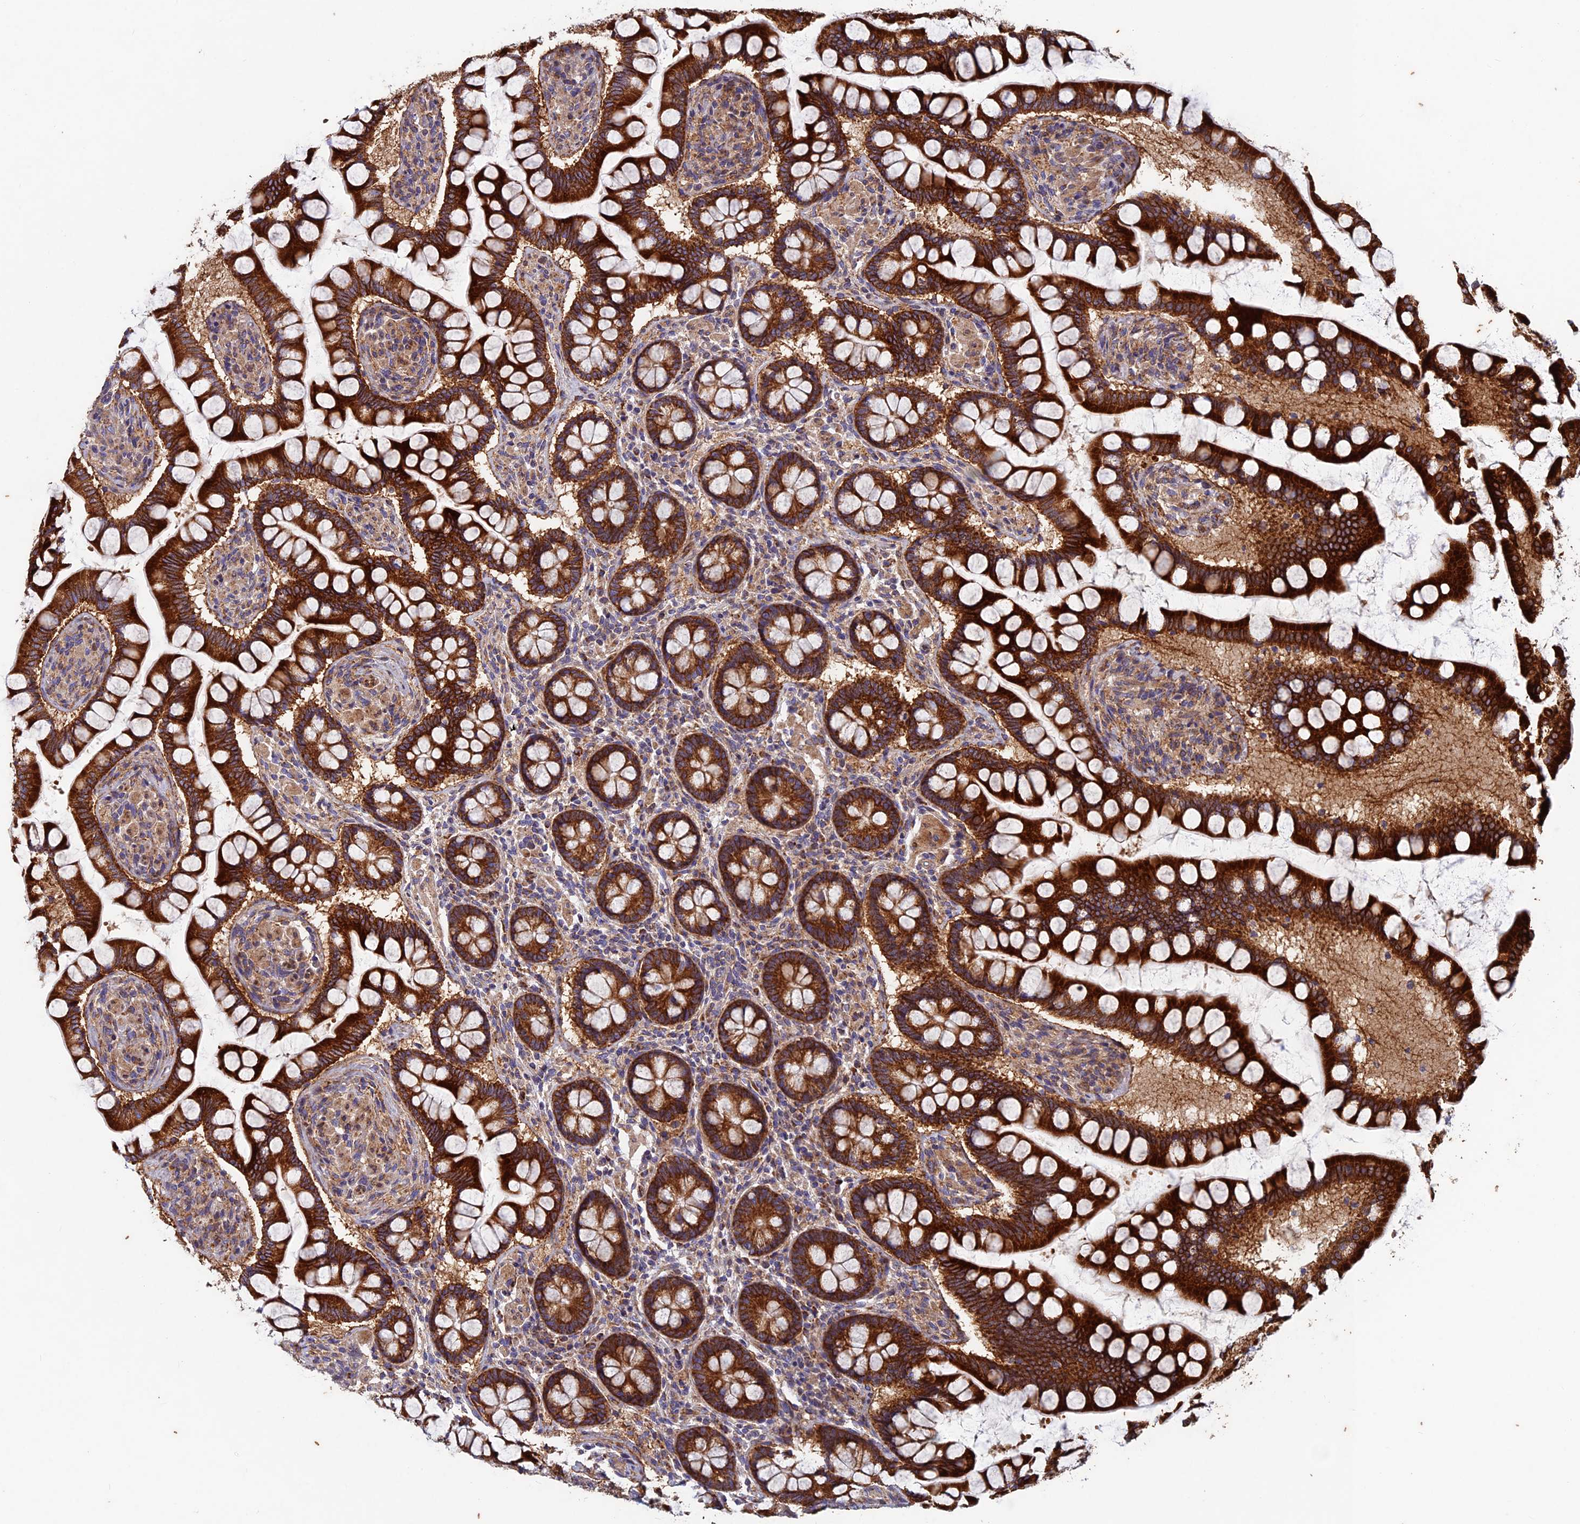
{"staining": {"intensity": "strong", "quantity": ">75%", "location": "cytoplasmic/membranous"}, "tissue": "small intestine", "cell_type": "Glandular cells", "image_type": "normal", "snomed": [{"axis": "morphology", "description": "Normal tissue, NOS"}, {"axis": "topography", "description": "Small intestine"}], "caption": "A micrograph showing strong cytoplasmic/membranous staining in approximately >75% of glandular cells in benign small intestine, as visualized by brown immunohistochemical staining.", "gene": "AP4S1", "patient": {"sex": "male", "age": 41}}